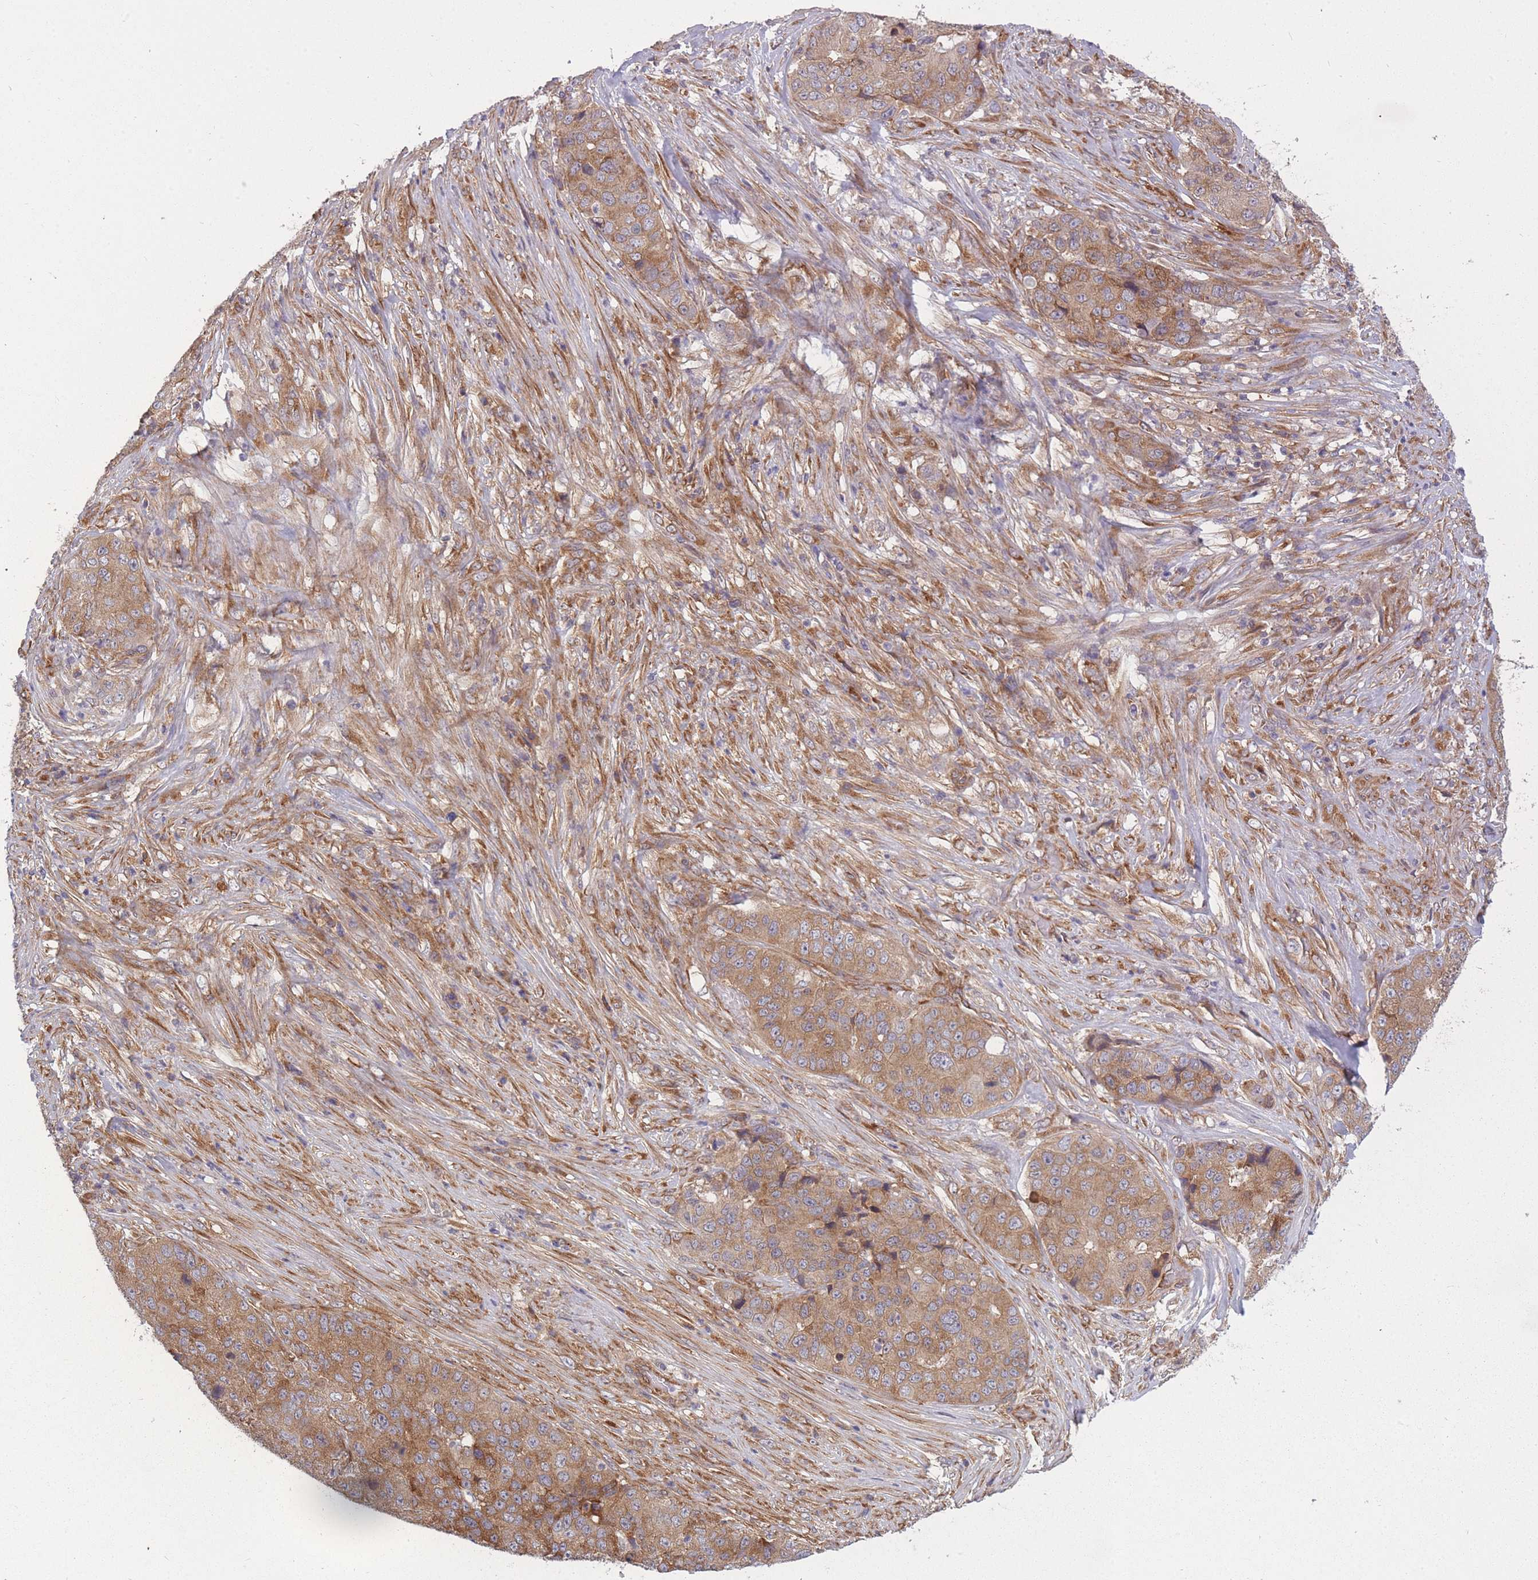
{"staining": {"intensity": "moderate", "quantity": ">75%", "location": "cytoplasmic/membranous"}, "tissue": "stomach cancer", "cell_type": "Tumor cells", "image_type": "cancer", "snomed": [{"axis": "morphology", "description": "Adenocarcinoma, NOS"}, {"axis": "topography", "description": "Stomach"}], "caption": "This photomicrograph displays stomach cancer stained with immunohistochemistry (IHC) to label a protein in brown. The cytoplasmic/membranous of tumor cells show moderate positivity for the protein. Nuclei are counter-stained blue.", "gene": "CCDC124", "patient": {"sex": "male", "age": 71}}